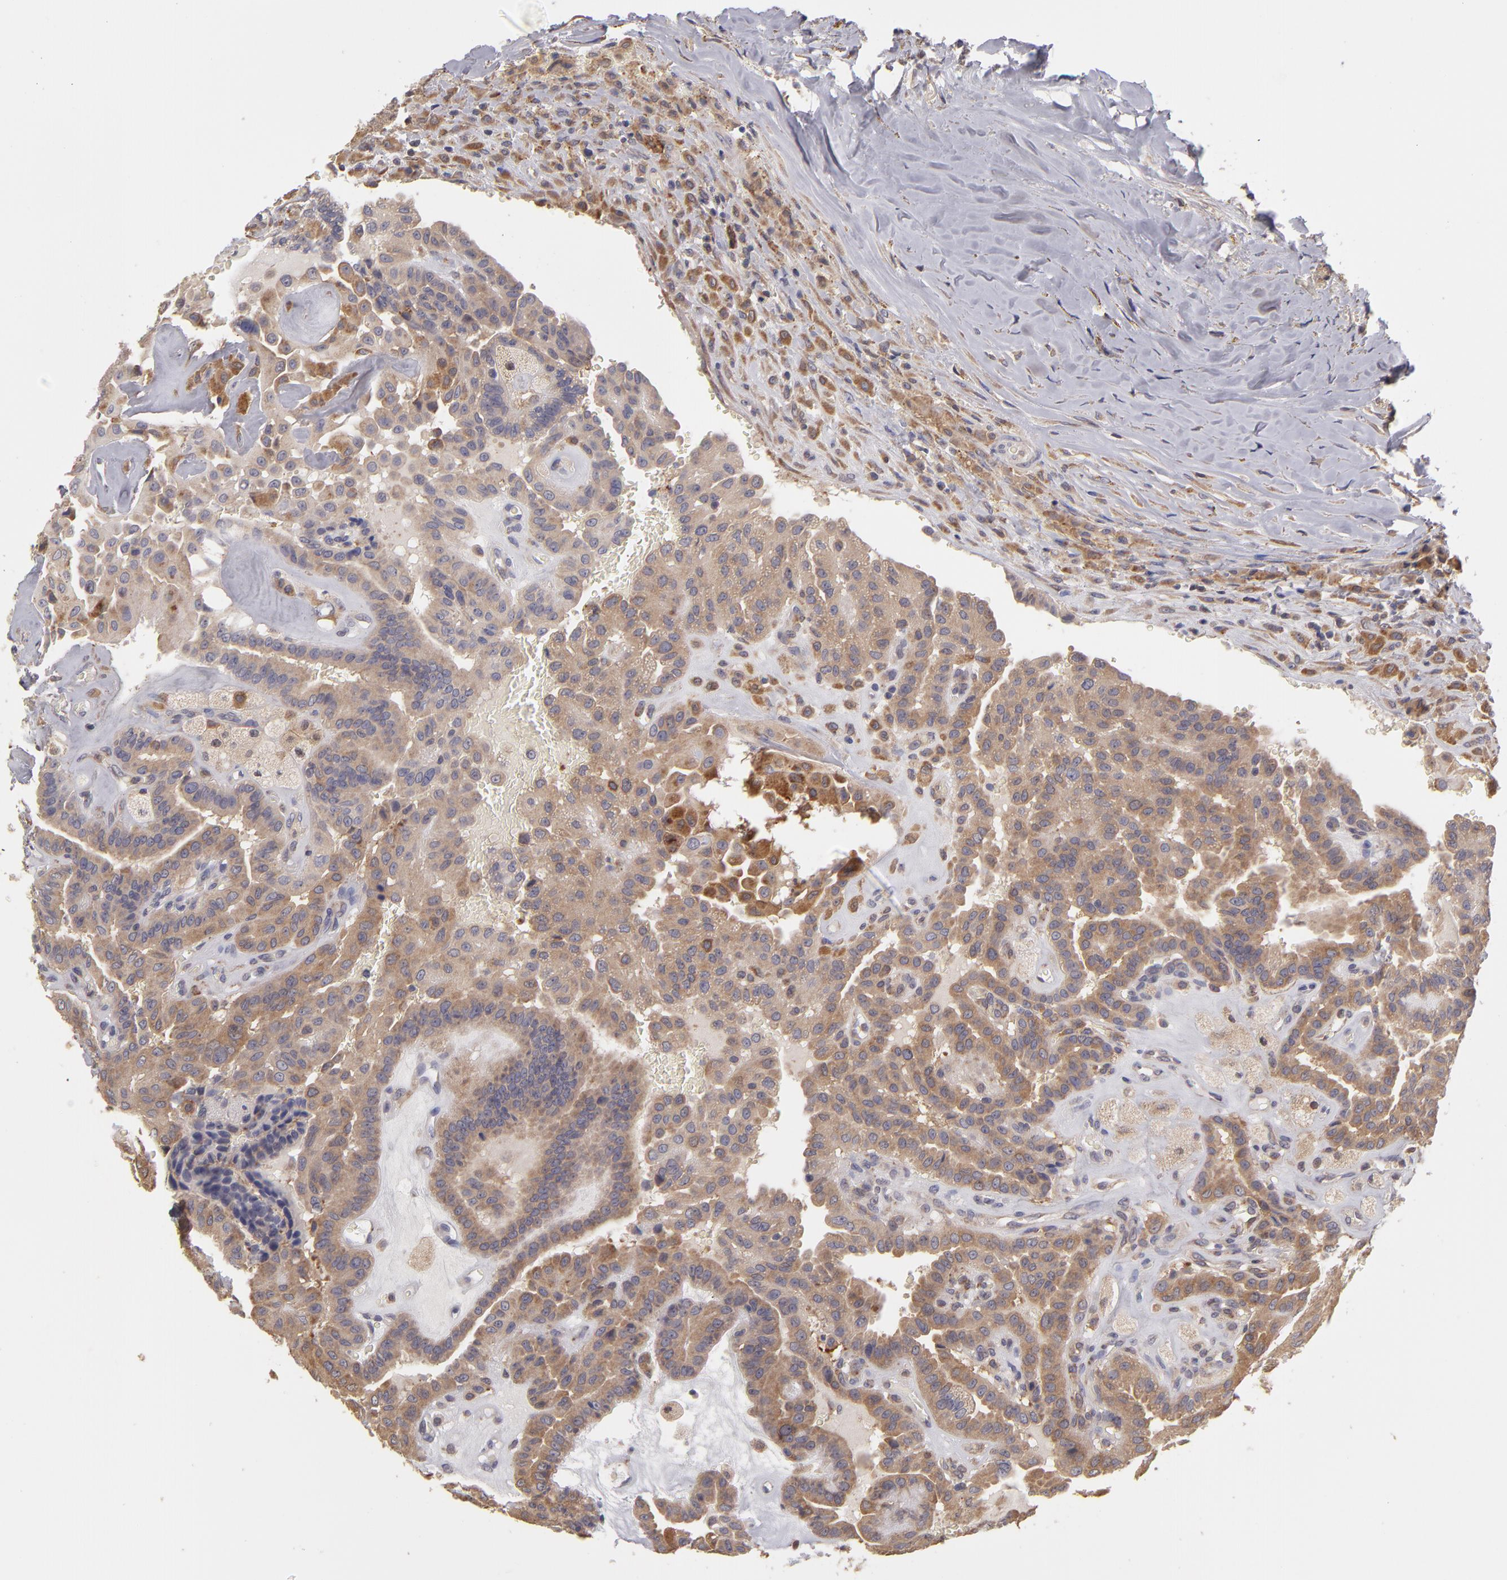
{"staining": {"intensity": "moderate", "quantity": ">75%", "location": "cytoplasmic/membranous"}, "tissue": "thyroid cancer", "cell_type": "Tumor cells", "image_type": "cancer", "snomed": [{"axis": "morphology", "description": "Papillary adenocarcinoma, NOS"}, {"axis": "topography", "description": "Thyroid gland"}], "caption": "Protein staining of thyroid papillary adenocarcinoma tissue exhibits moderate cytoplasmic/membranous expression in approximately >75% of tumor cells. (IHC, brightfield microscopy, high magnification).", "gene": "MTHFD1", "patient": {"sex": "male", "age": 87}}